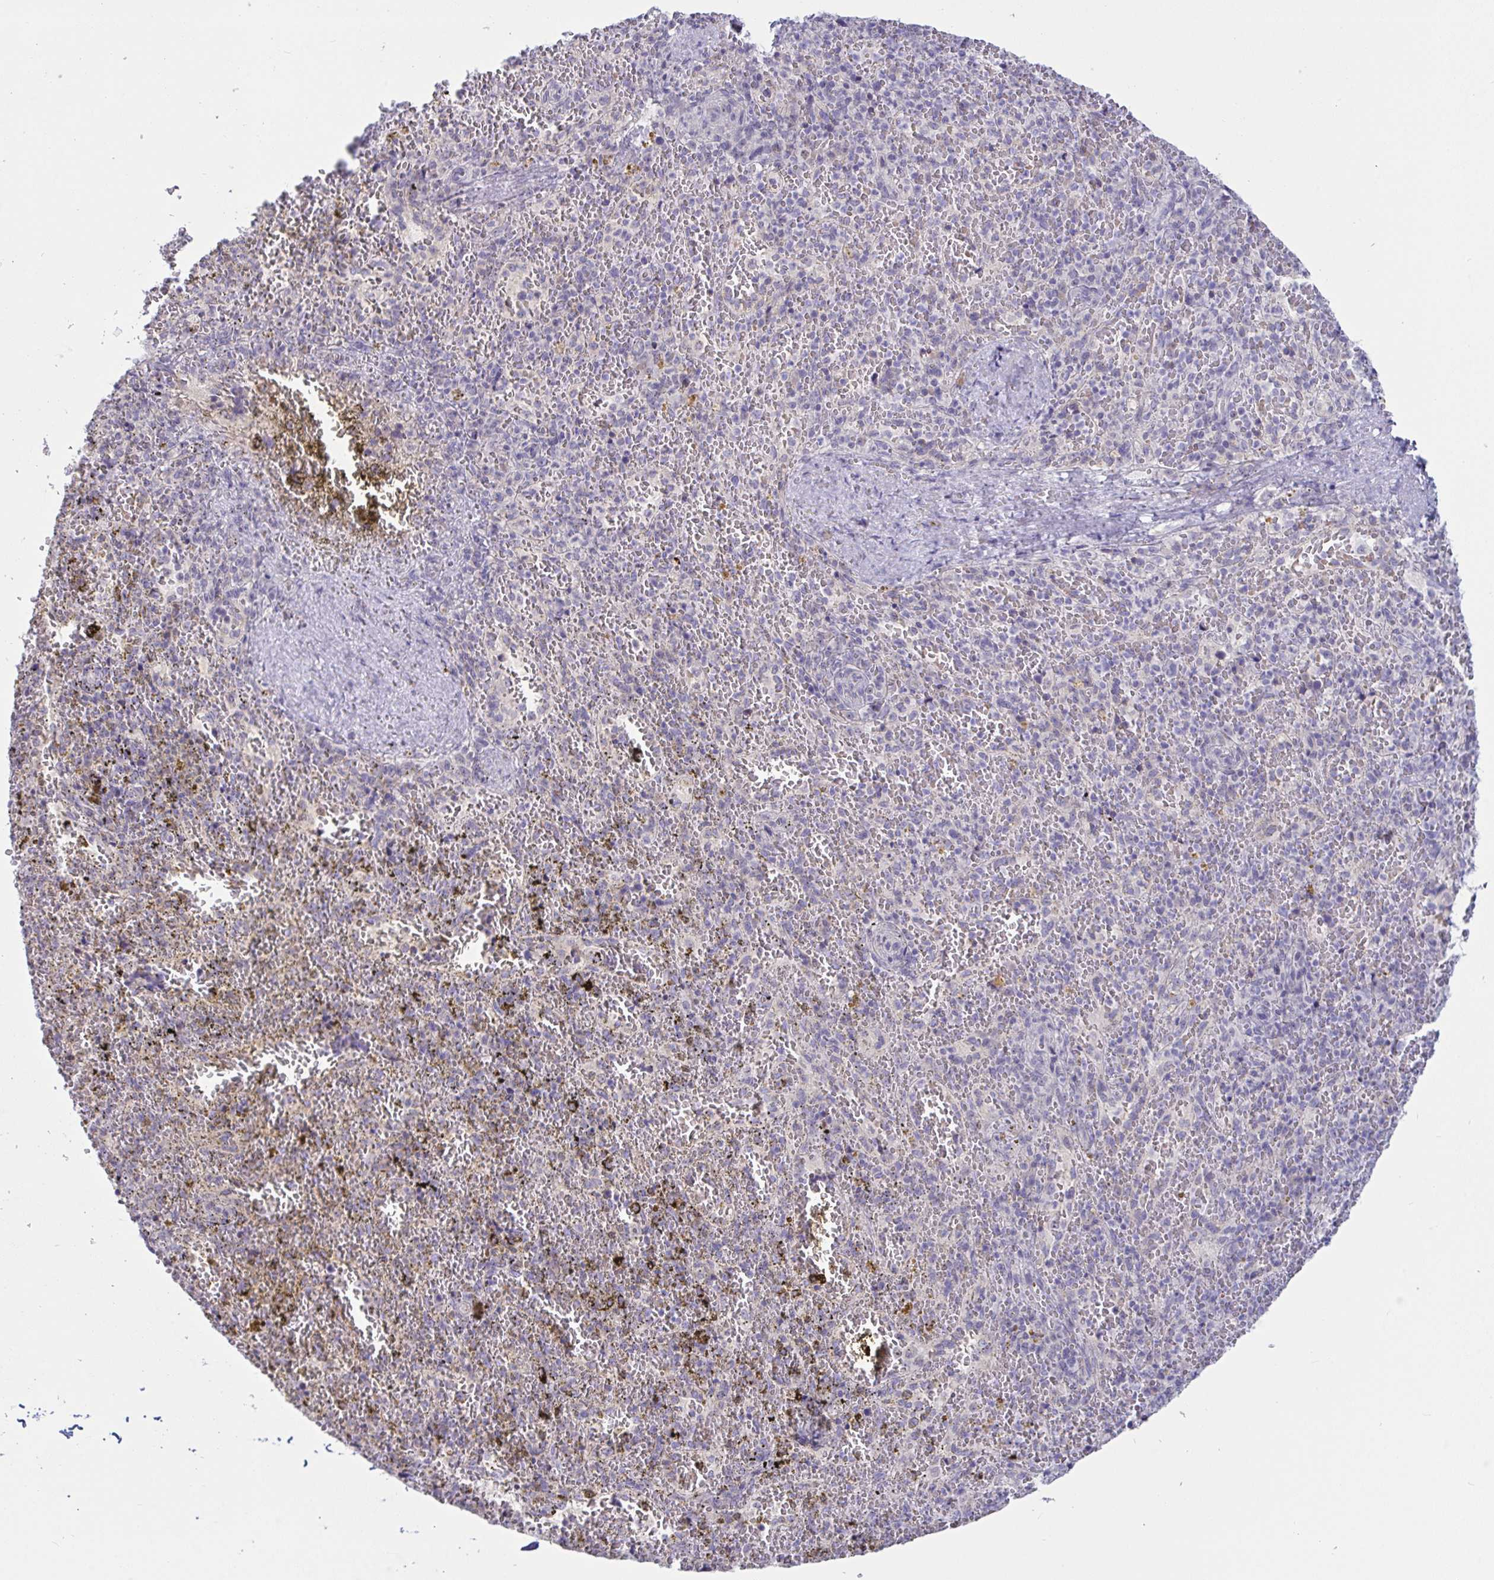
{"staining": {"intensity": "negative", "quantity": "none", "location": "none"}, "tissue": "spleen", "cell_type": "Cells in red pulp", "image_type": "normal", "snomed": [{"axis": "morphology", "description": "Normal tissue, NOS"}, {"axis": "topography", "description": "Spleen"}], "caption": "High magnification brightfield microscopy of normal spleen stained with DAB (brown) and counterstained with hematoxylin (blue): cells in red pulp show no significant expression. The staining is performed using DAB (3,3'-diaminobenzidine) brown chromogen with nuclei counter-stained in using hematoxylin.", "gene": "MYC", "patient": {"sex": "female", "age": 50}}